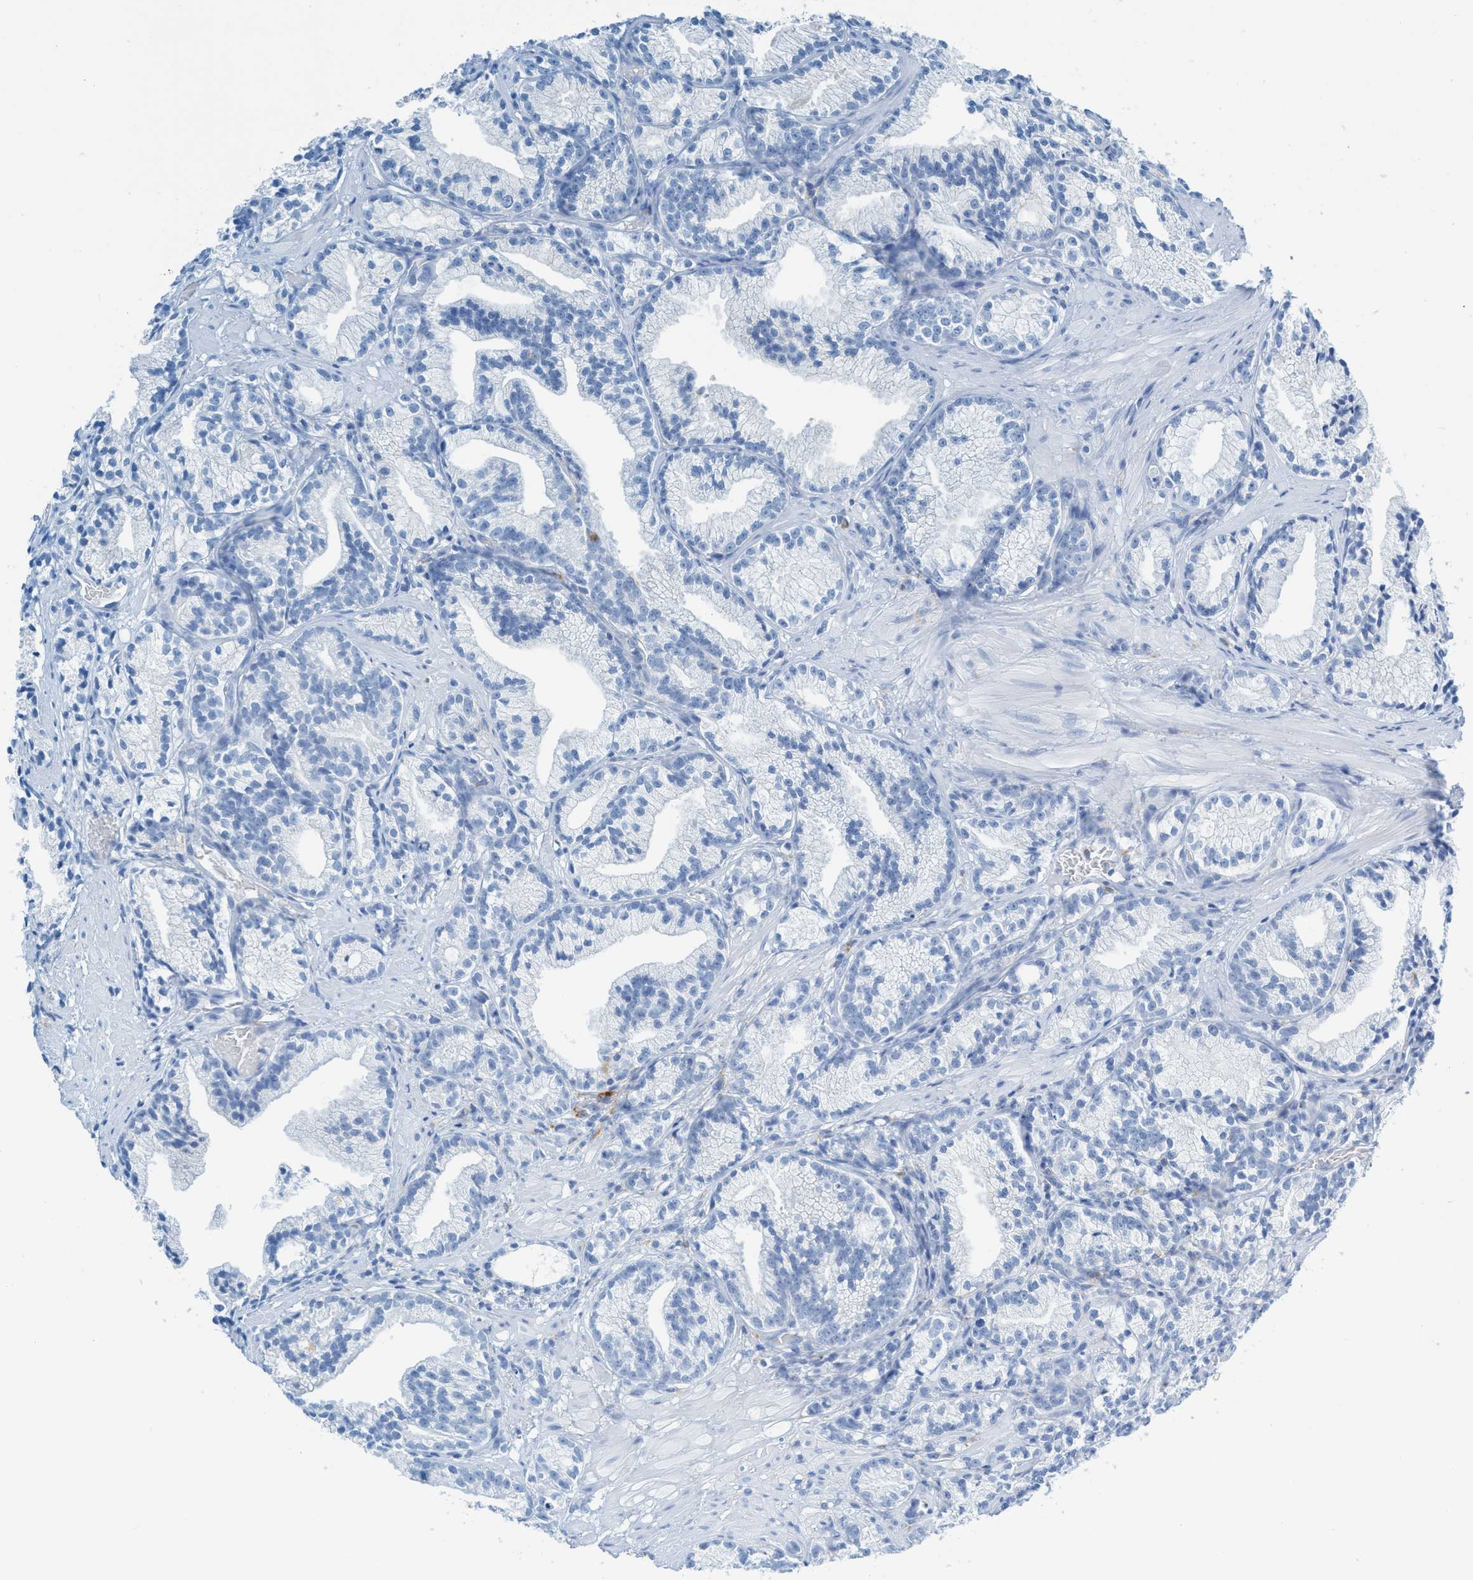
{"staining": {"intensity": "negative", "quantity": "none", "location": "none"}, "tissue": "prostate cancer", "cell_type": "Tumor cells", "image_type": "cancer", "snomed": [{"axis": "morphology", "description": "Adenocarcinoma, Low grade"}, {"axis": "topography", "description": "Prostate"}], "caption": "This histopathology image is of adenocarcinoma (low-grade) (prostate) stained with immunohistochemistry (IHC) to label a protein in brown with the nuclei are counter-stained blue. There is no staining in tumor cells. The staining was performed using DAB (3,3'-diaminobenzidine) to visualize the protein expression in brown, while the nuclei were stained in blue with hematoxylin (Magnification: 20x).", "gene": "C21orf62", "patient": {"sex": "male", "age": 89}}